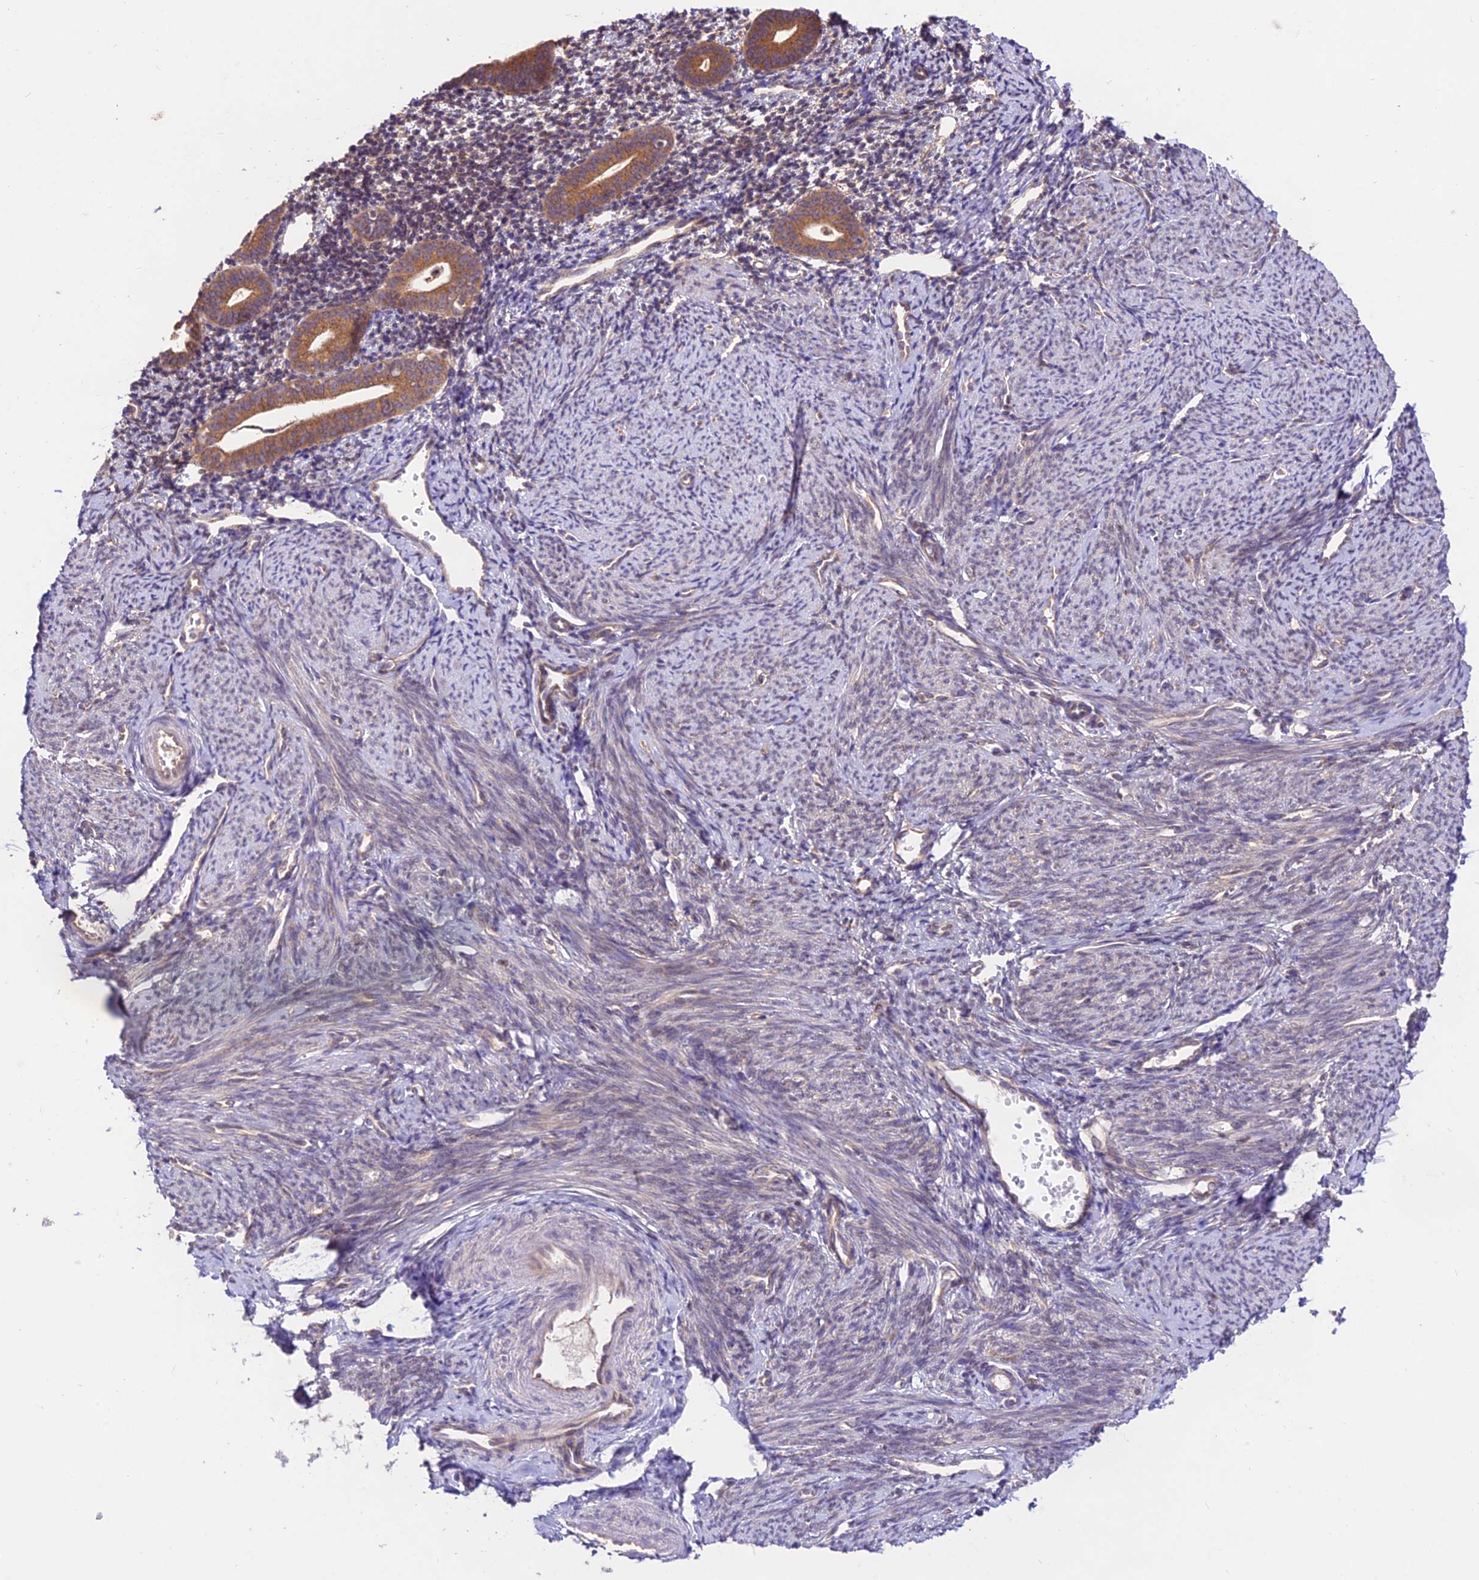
{"staining": {"intensity": "moderate", "quantity": "25%-75%", "location": "cytoplasmic/membranous"}, "tissue": "endometrium", "cell_type": "Cells in endometrial stroma", "image_type": "normal", "snomed": [{"axis": "morphology", "description": "Normal tissue, NOS"}, {"axis": "topography", "description": "Endometrium"}], "caption": "Brown immunohistochemical staining in normal human endometrium demonstrates moderate cytoplasmic/membranous positivity in approximately 25%-75% of cells in endometrial stroma. (Stains: DAB in brown, nuclei in blue, Microscopy: brightfield microscopy at high magnification).", "gene": "TMEM259", "patient": {"sex": "female", "age": 56}}